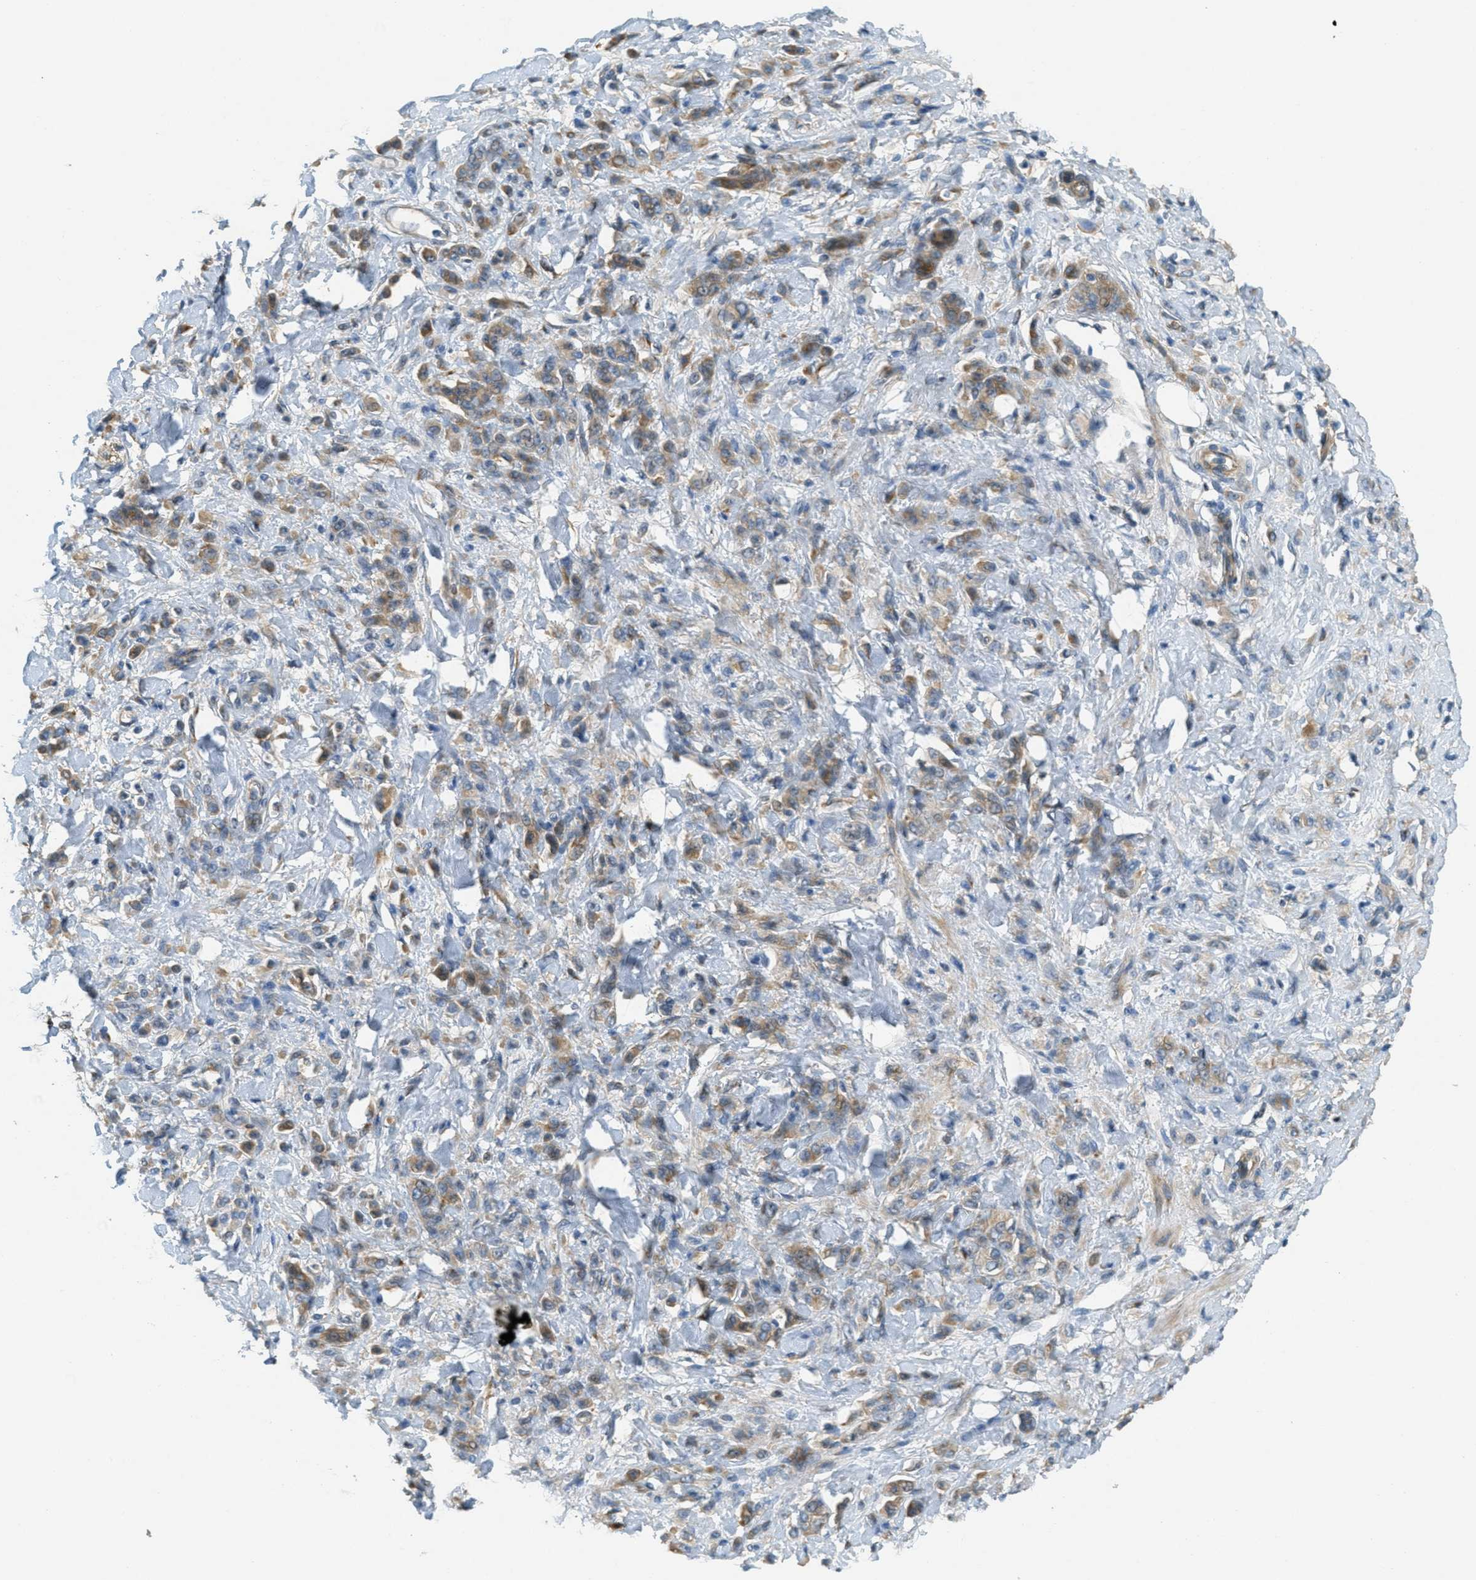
{"staining": {"intensity": "moderate", "quantity": "25%-75%", "location": "cytoplasmic/membranous"}, "tissue": "stomach cancer", "cell_type": "Tumor cells", "image_type": "cancer", "snomed": [{"axis": "morphology", "description": "Normal tissue, NOS"}, {"axis": "morphology", "description": "Adenocarcinoma, NOS"}, {"axis": "topography", "description": "Stomach"}], "caption": "An immunohistochemistry photomicrograph of tumor tissue is shown. Protein staining in brown highlights moderate cytoplasmic/membranous positivity in stomach cancer within tumor cells.", "gene": "ADCY5", "patient": {"sex": "male", "age": 82}}